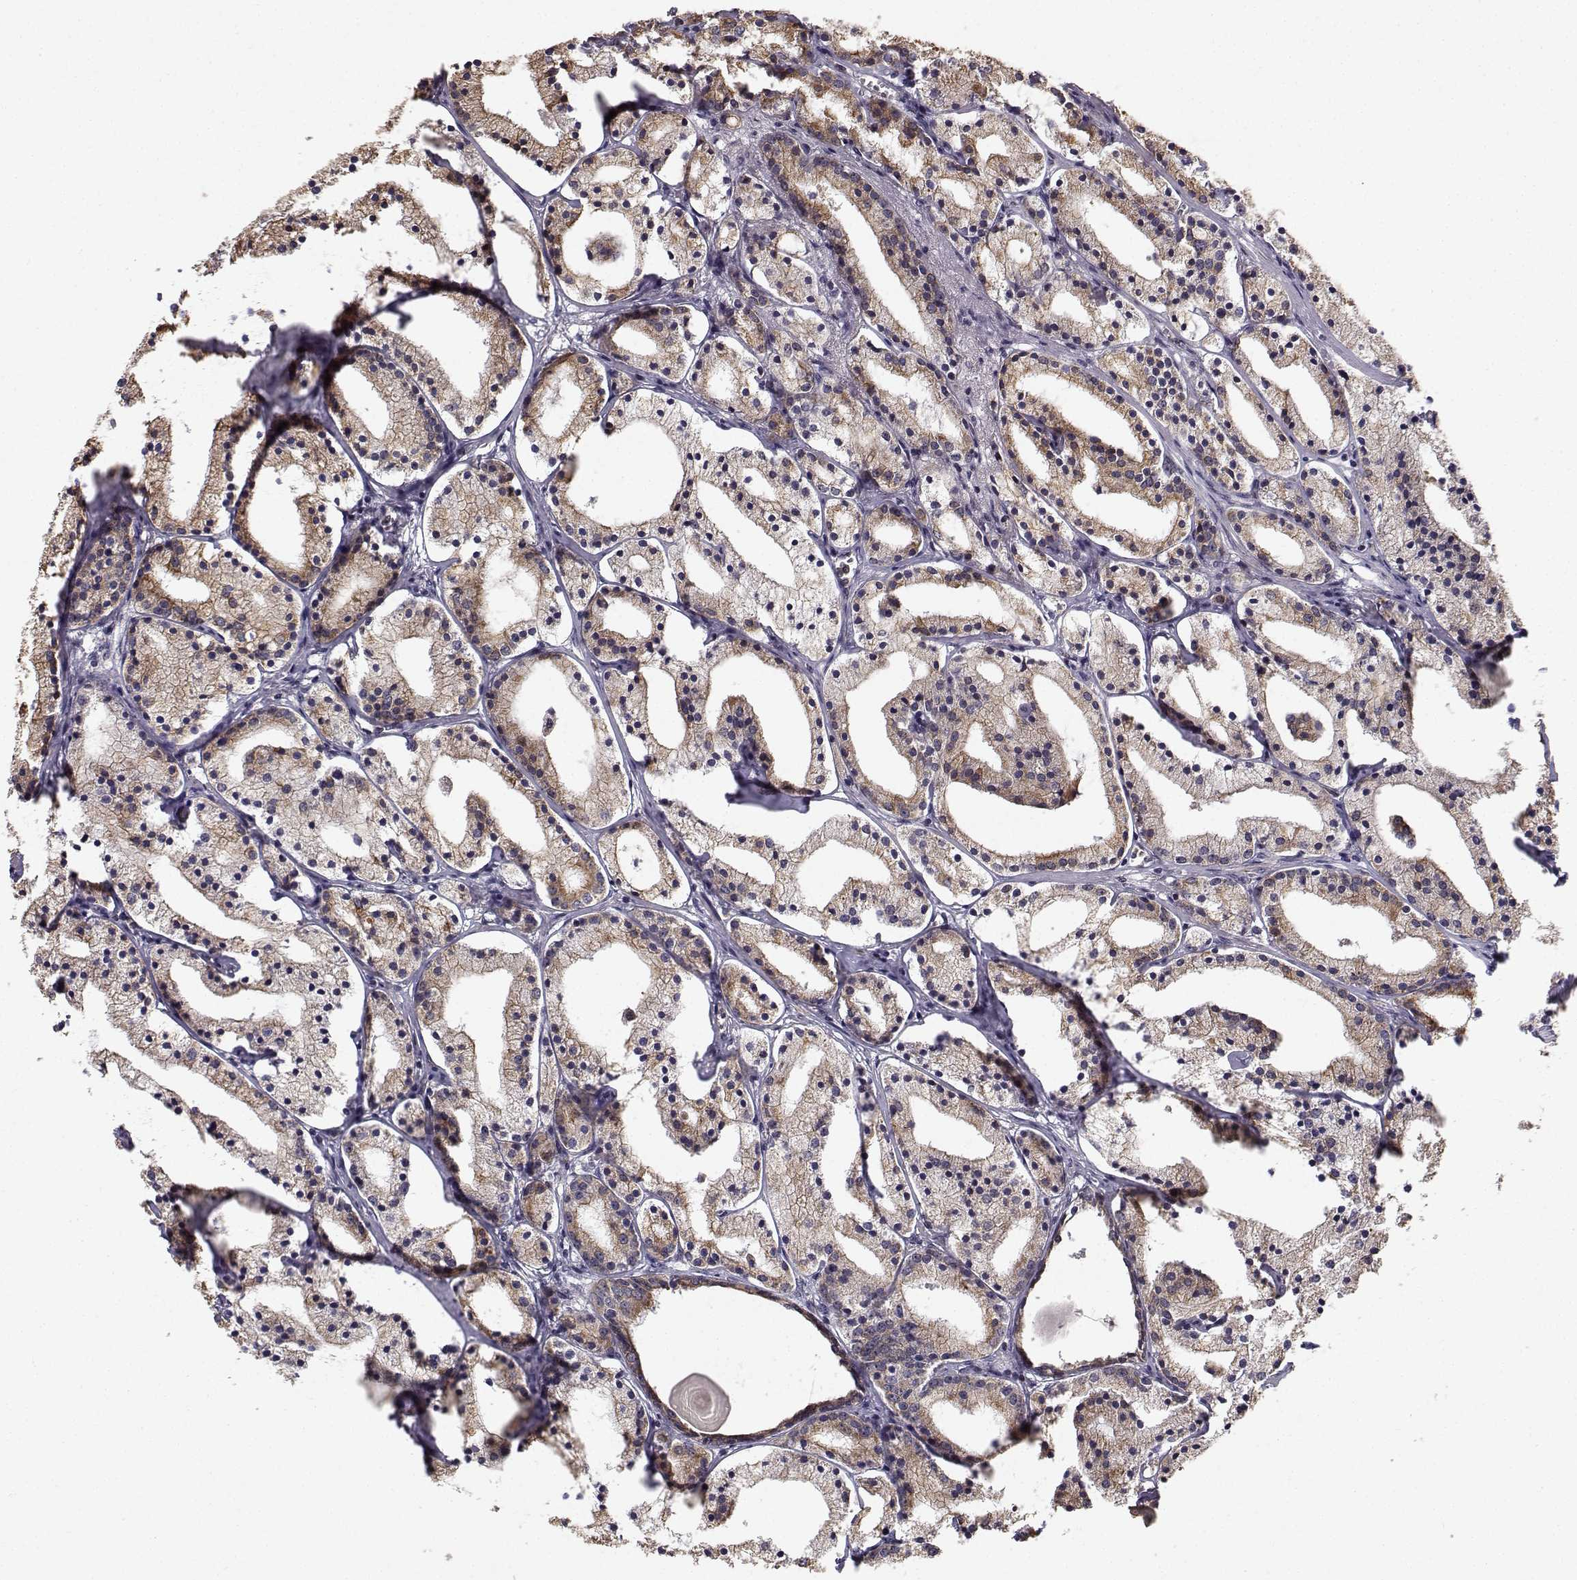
{"staining": {"intensity": "moderate", "quantity": "<25%", "location": "cytoplasmic/membranous"}, "tissue": "prostate cancer", "cell_type": "Tumor cells", "image_type": "cancer", "snomed": [{"axis": "morphology", "description": "Adenocarcinoma, NOS"}, {"axis": "topography", "description": "Prostate"}], "caption": "This histopathology image shows immunohistochemistry staining of human prostate cancer, with low moderate cytoplasmic/membranous staining in approximately <25% of tumor cells.", "gene": "APC", "patient": {"sex": "male", "age": 69}}